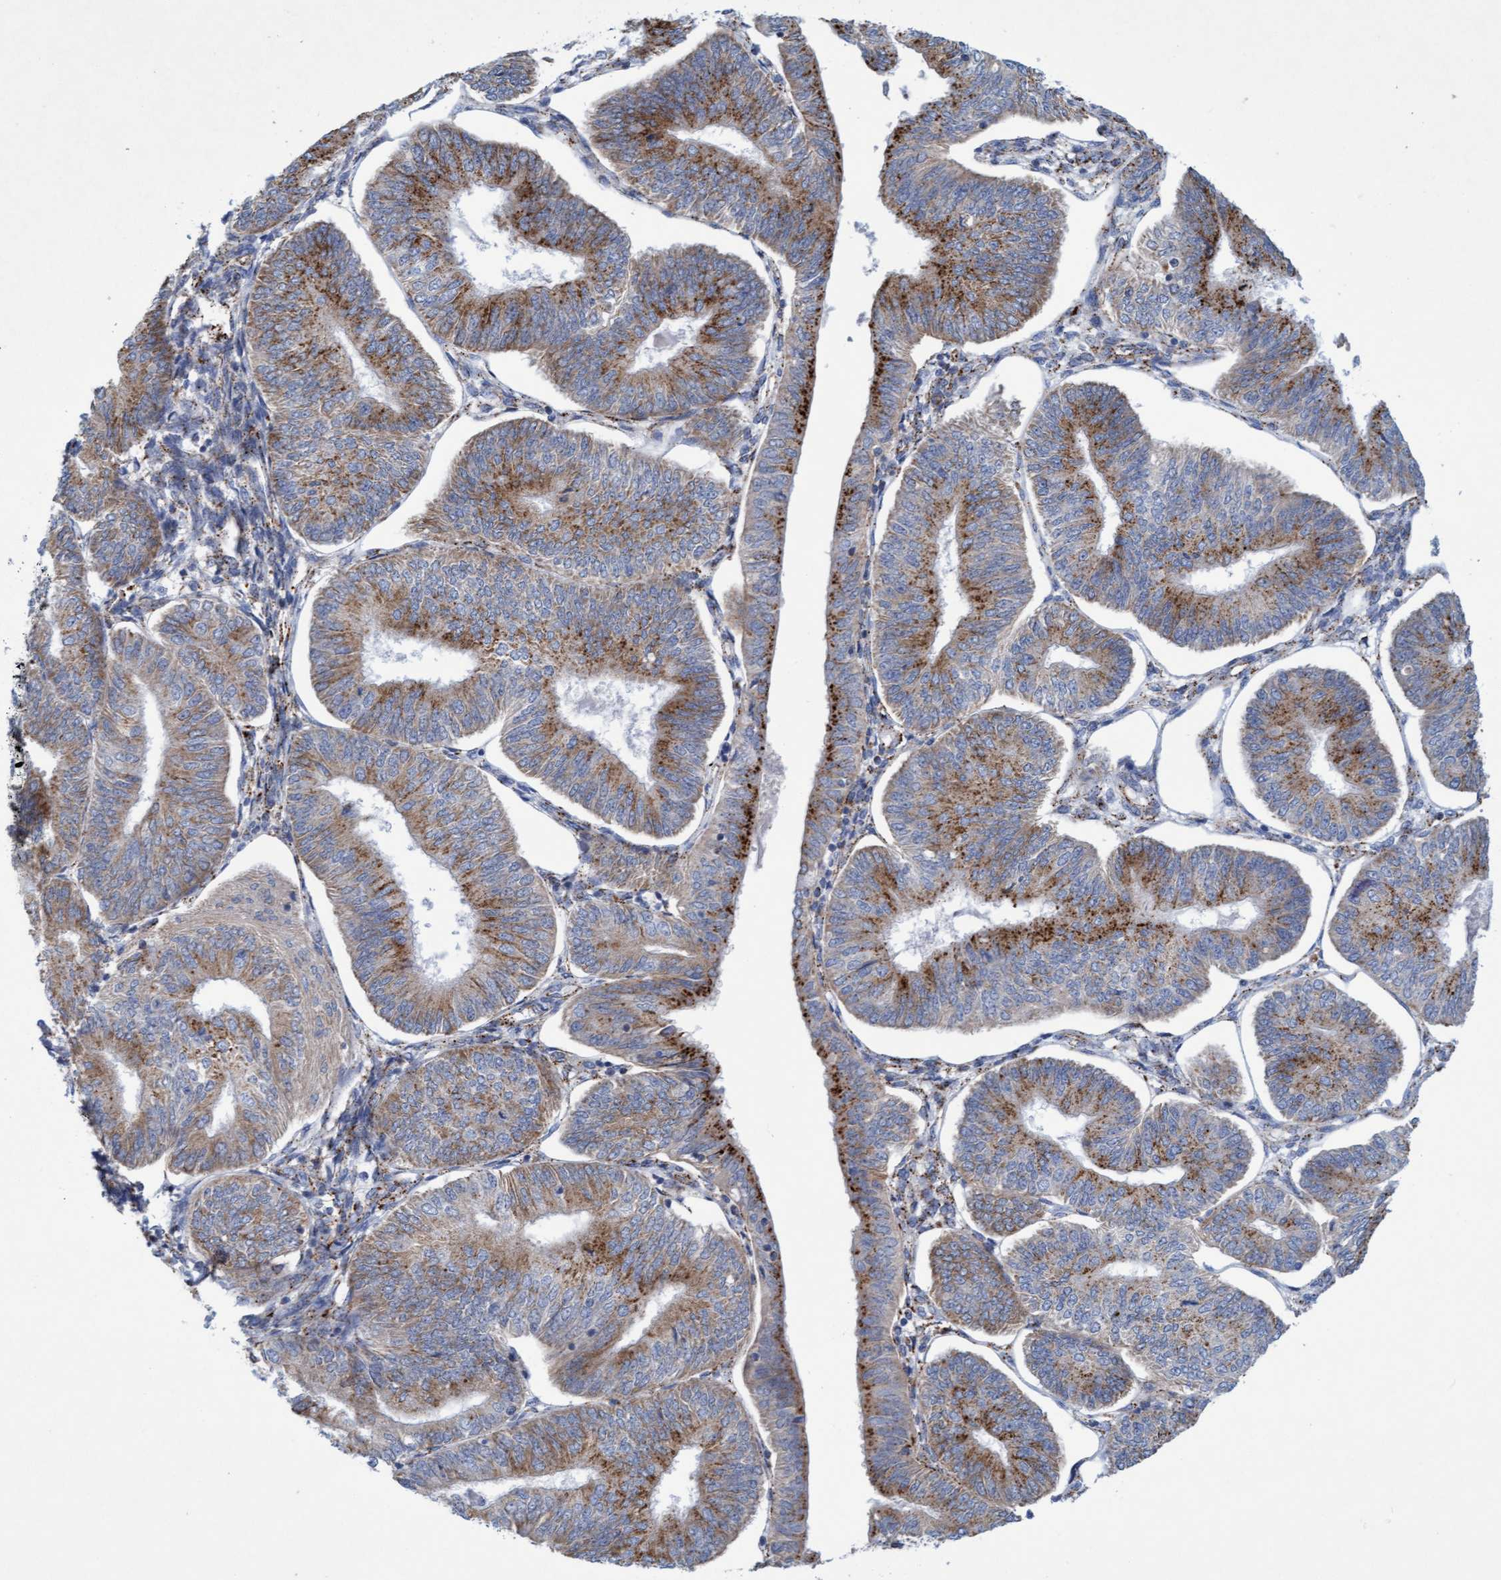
{"staining": {"intensity": "moderate", "quantity": ">75%", "location": "cytoplasmic/membranous"}, "tissue": "endometrial cancer", "cell_type": "Tumor cells", "image_type": "cancer", "snomed": [{"axis": "morphology", "description": "Adenocarcinoma, NOS"}, {"axis": "topography", "description": "Endometrium"}], "caption": "DAB (3,3'-diaminobenzidine) immunohistochemical staining of human endometrial adenocarcinoma shows moderate cytoplasmic/membranous protein staining in approximately >75% of tumor cells.", "gene": "SGSH", "patient": {"sex": "female", "age": 58}}